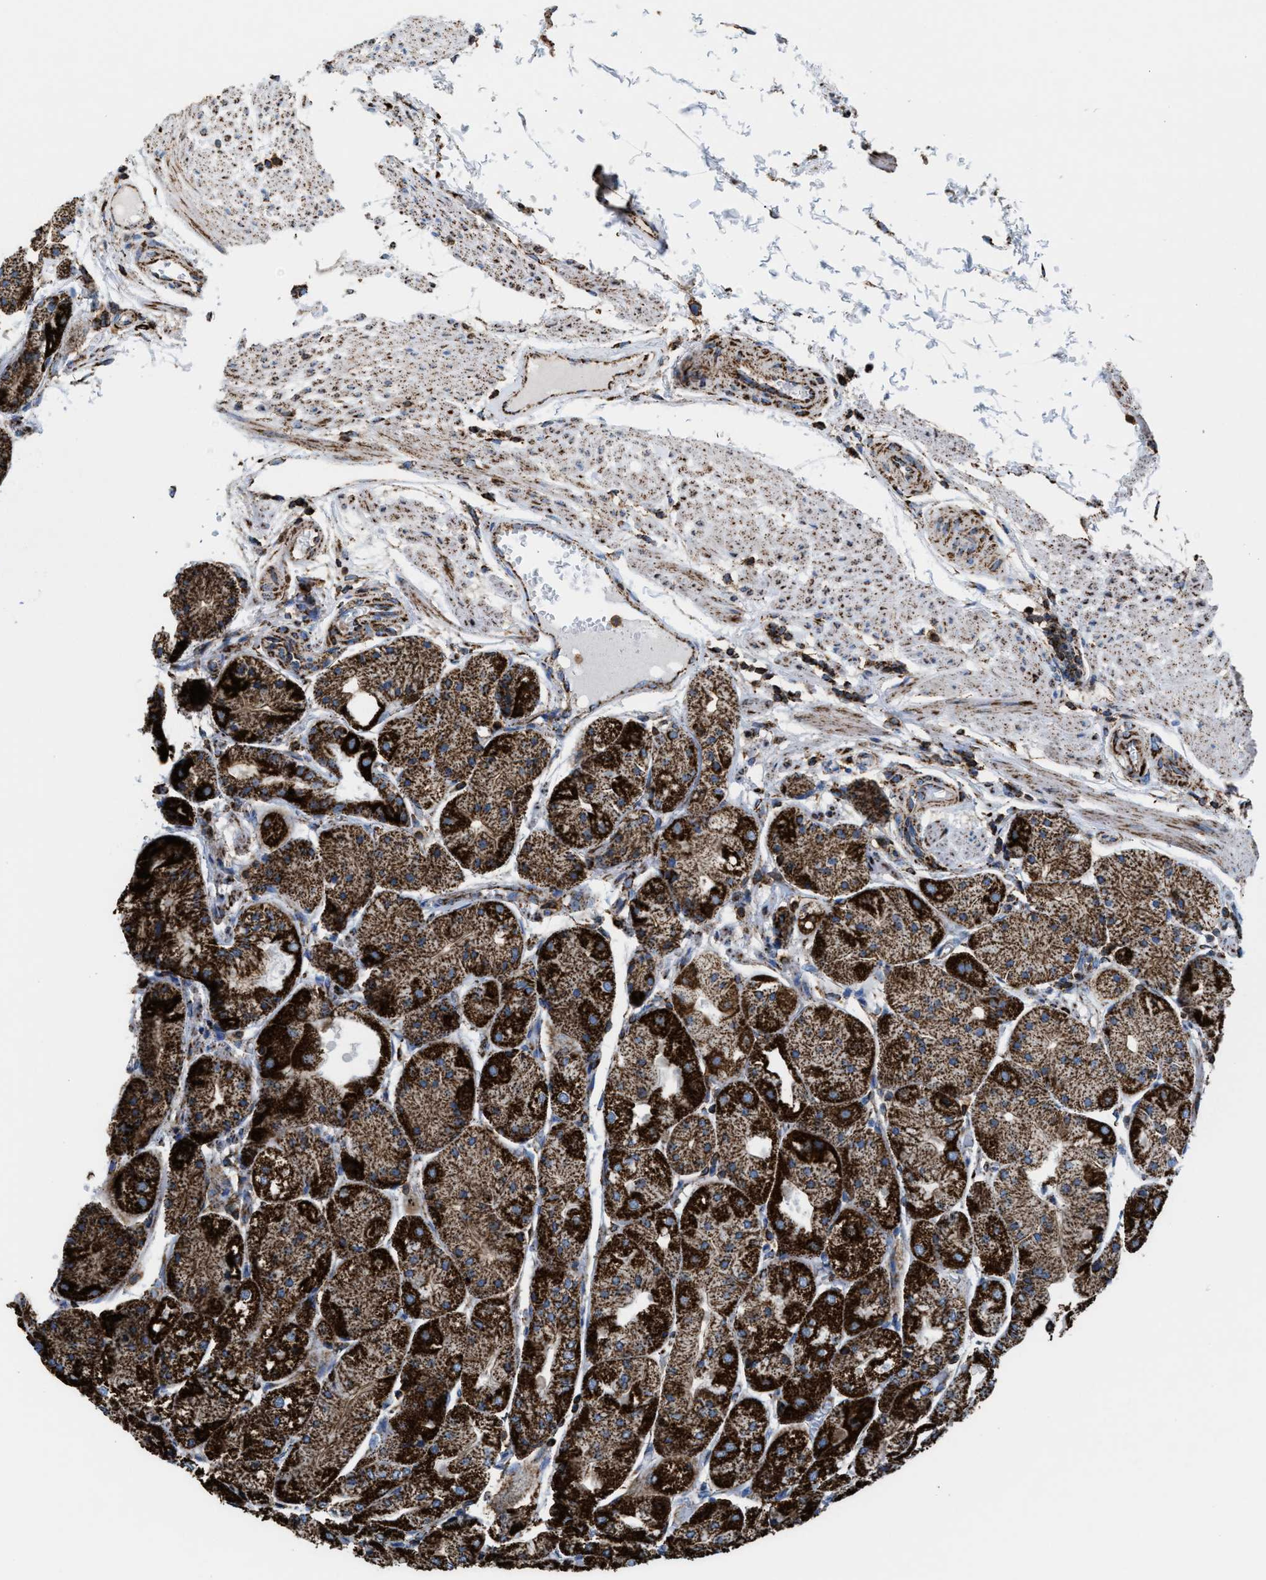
{"staining": {"intensity": "strong", "quantity": ">75%", "location": "cytoplasmic/membranous"}, "tissue": "stomach", "cell_type": "Glandular cells", "image_type": "normal", "snomed": [{"axis": "morphology", "description": "Normal tissue, NOS"}, {"axis": "topography", "description": "Stomach, upper"}], "caption": "The histopathology image demonstrates immunohistochemical staining of benign stomach. There is strong cytoplasmic/membranous expression is identified in approximately >75% of glandular cells. Ihc stains the protein in brown and the nuclei are stained blue.", "gene": "ECHS1", "patient": {"sex": "male", "age": 72}}